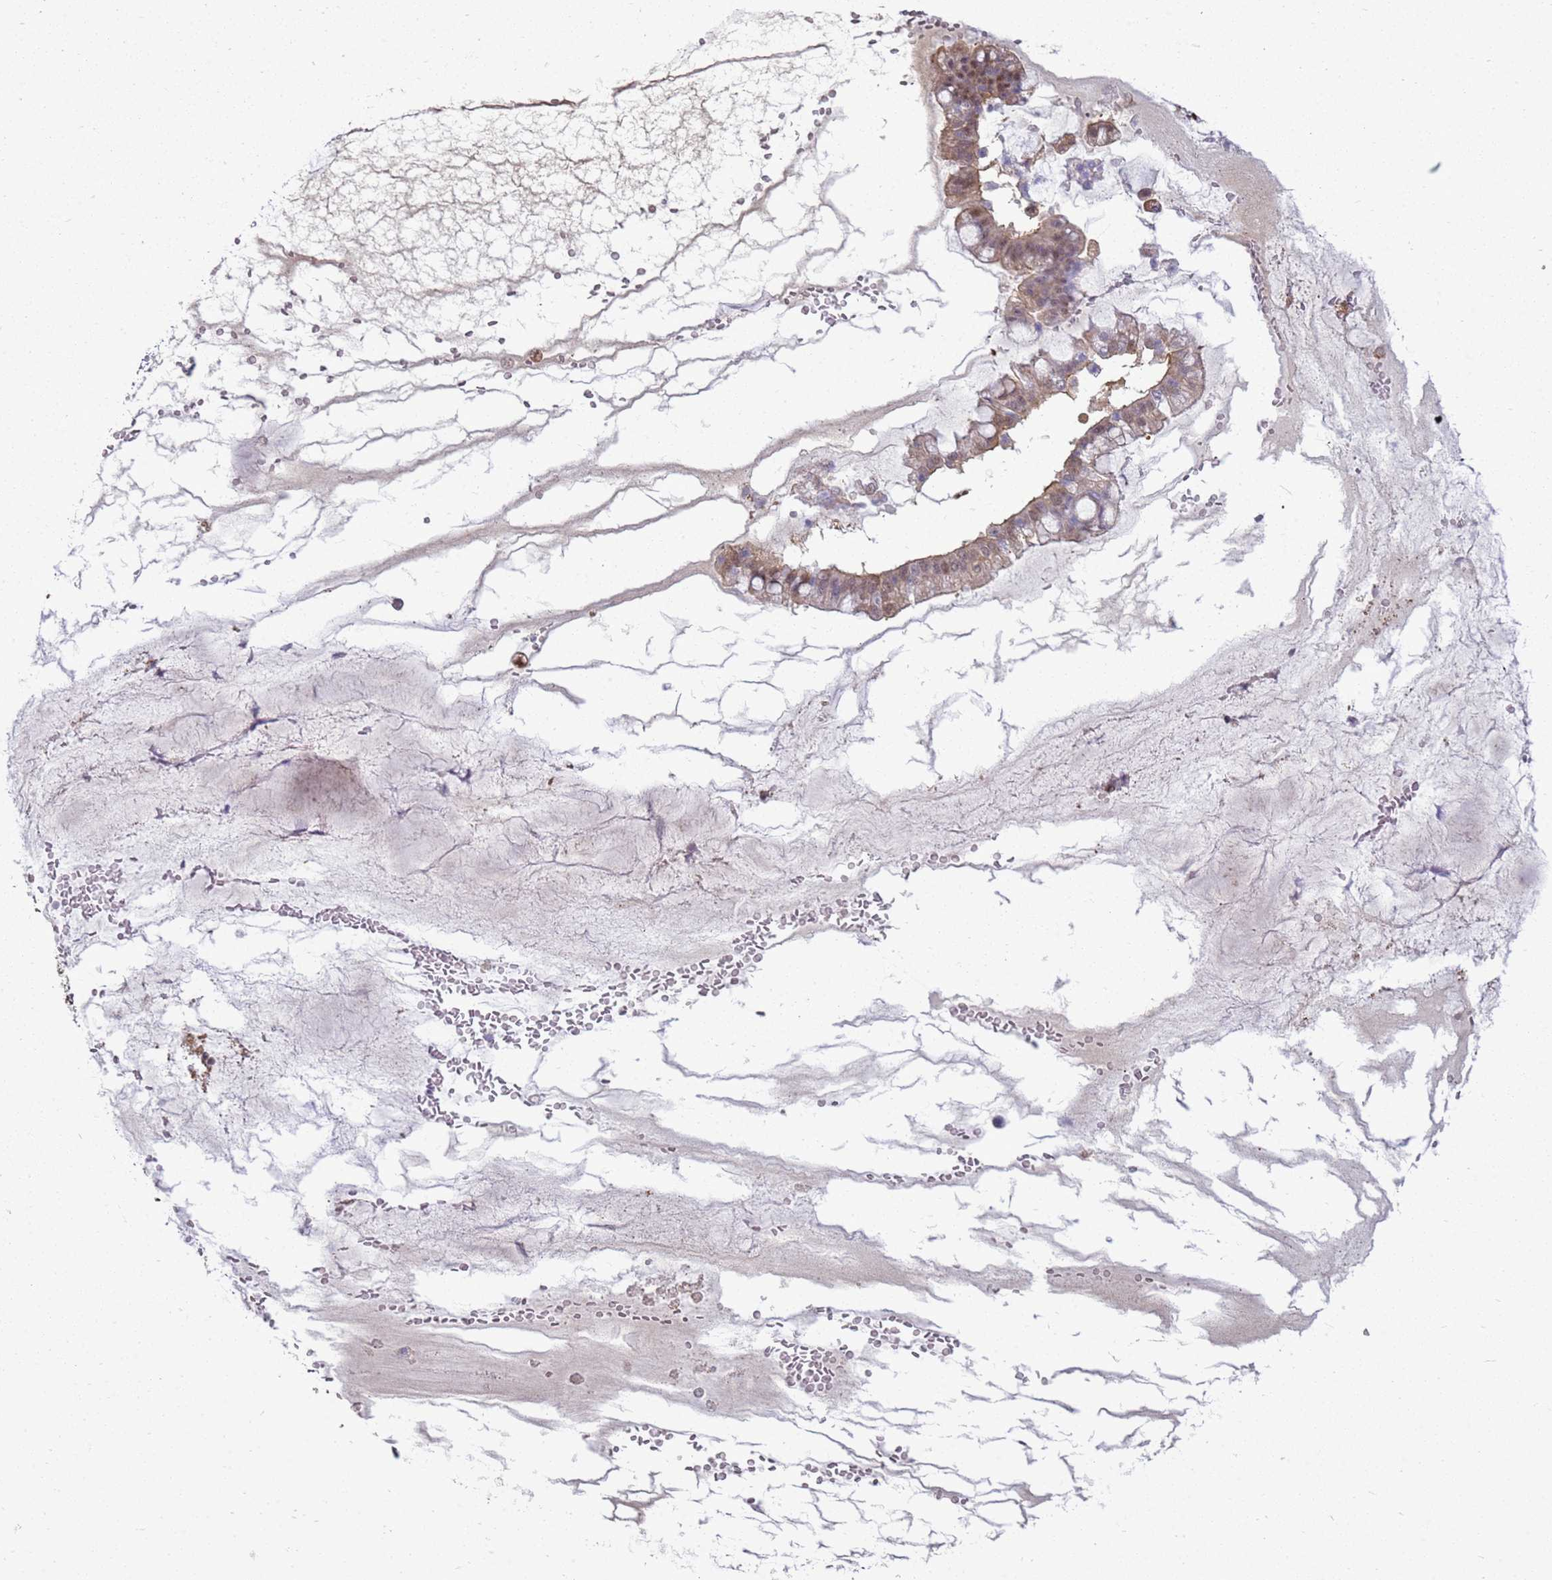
{"staining": {"intensity": "moderate", "quantity": ">75%", "location": "cytoplasmic/membranous,nuclear"}, "tissue": "ovarian cancer", "cell_type": "Tumor cells", "image_type": "cancer", "snomed": [{"axis": "morphology", "description": "Cystadenocarcinoma, mucinous, NOS"}, {"axis": "topography", "description": "Ovary"}], "caption": "Immunohistochemical staining of ovarian mucinous cystadenocarcinoma reveals medium levels of moderate cytoplasmic/membranous and nuclear expression in about >75% of tumor cells.", "gene": "YWHAE", "patient": {"sex": "female", "age": 73}}